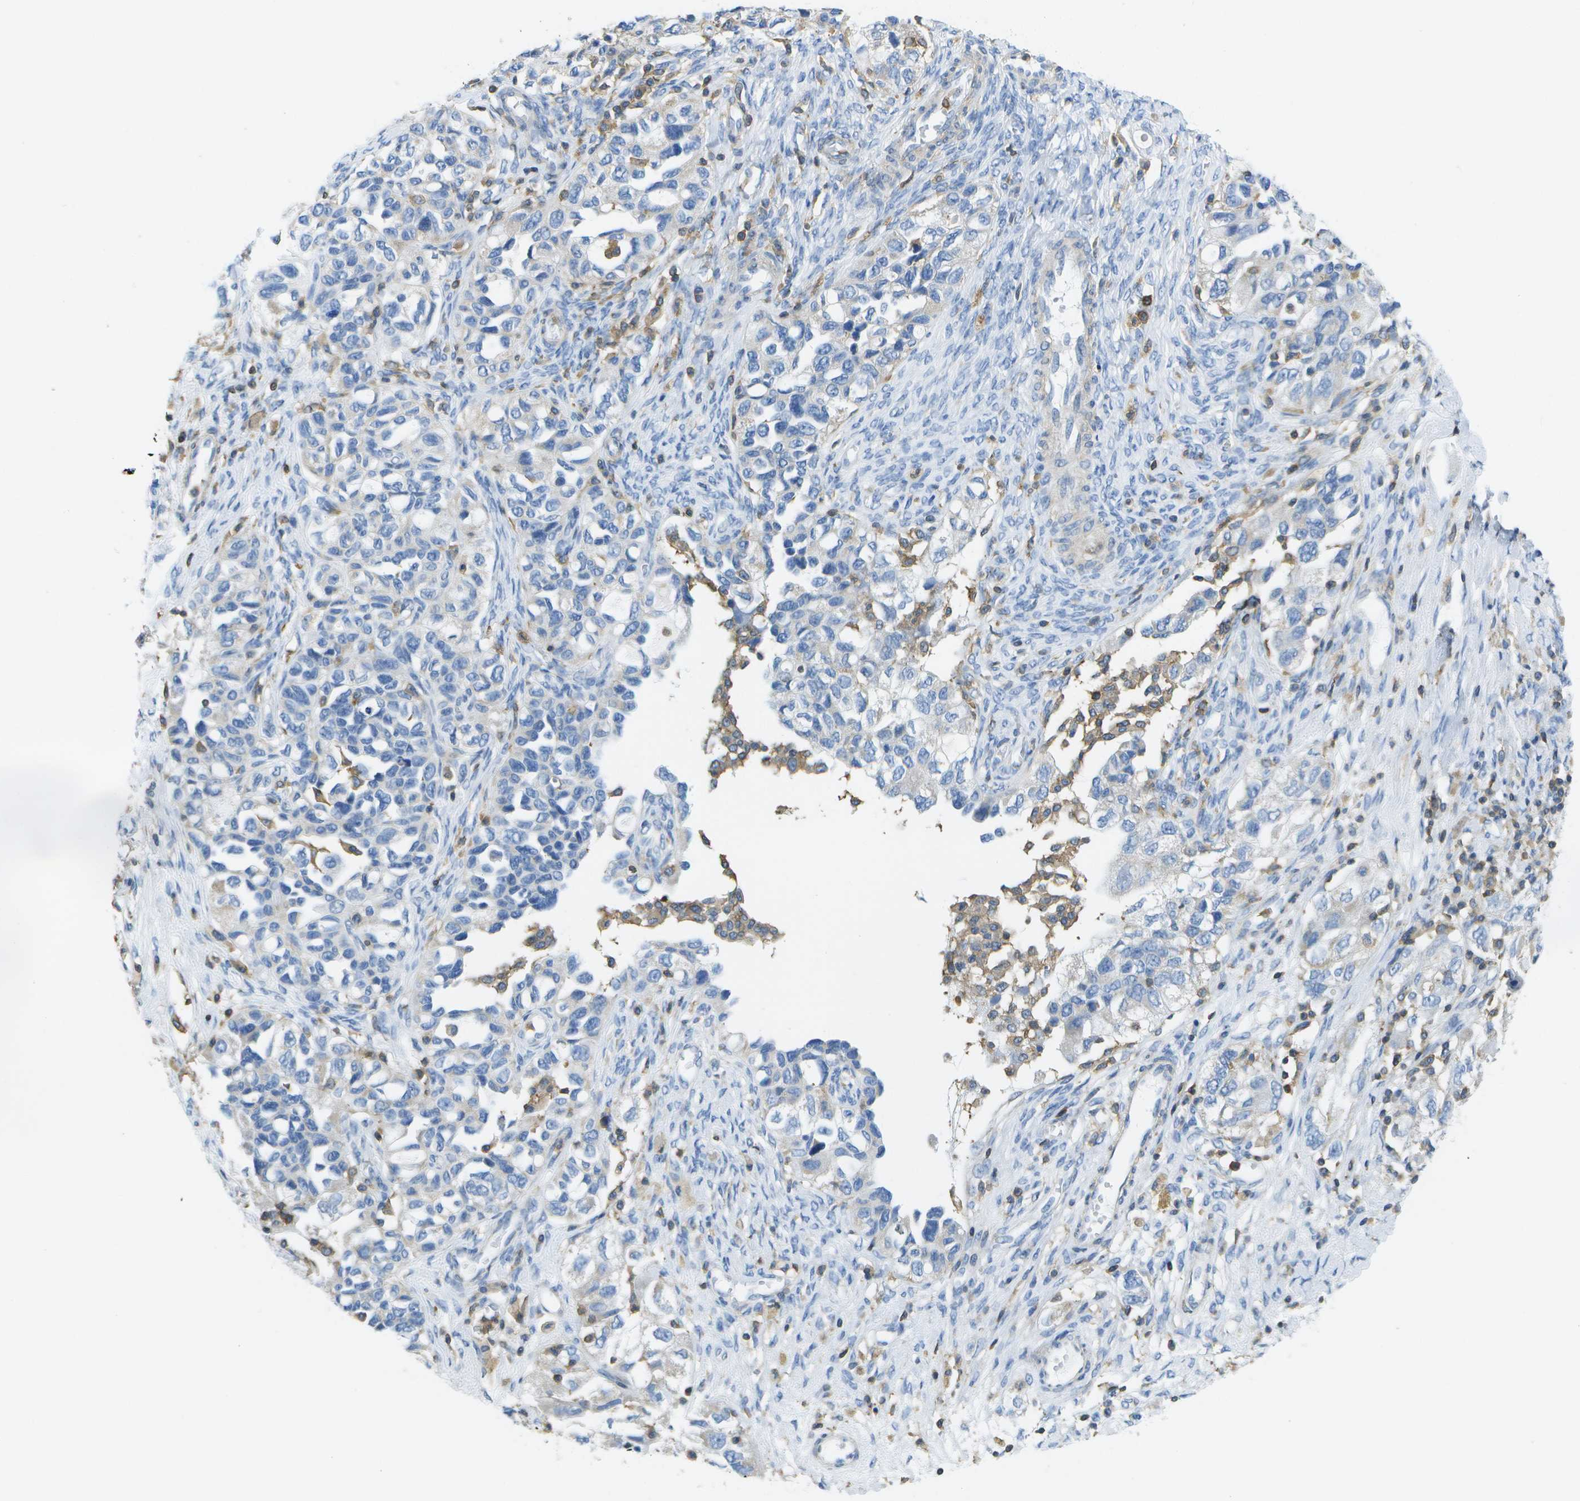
{"staining": {"intensity": "negative", "quantity": "none", "location": "none"}, "tissue": "ovarian cancer", "cell_type": "Tumor cells", "image_type": "cancer", "snomed": [{"axis": "morphology", "description": "Carcinoma, NOS"}, {"axis": "morphology", "description": "Cystadenocarcinoma, serous, NOS"}, {"axis": "topography", "description": "Ovary"}], "caption": "This is an IHC photomicrograph of serous cystadenocarcinoma (ovarian). There is no positivity in tumor cells.", "gene": "RCSD1", "patient": {"sex": "female", "age": 69}}